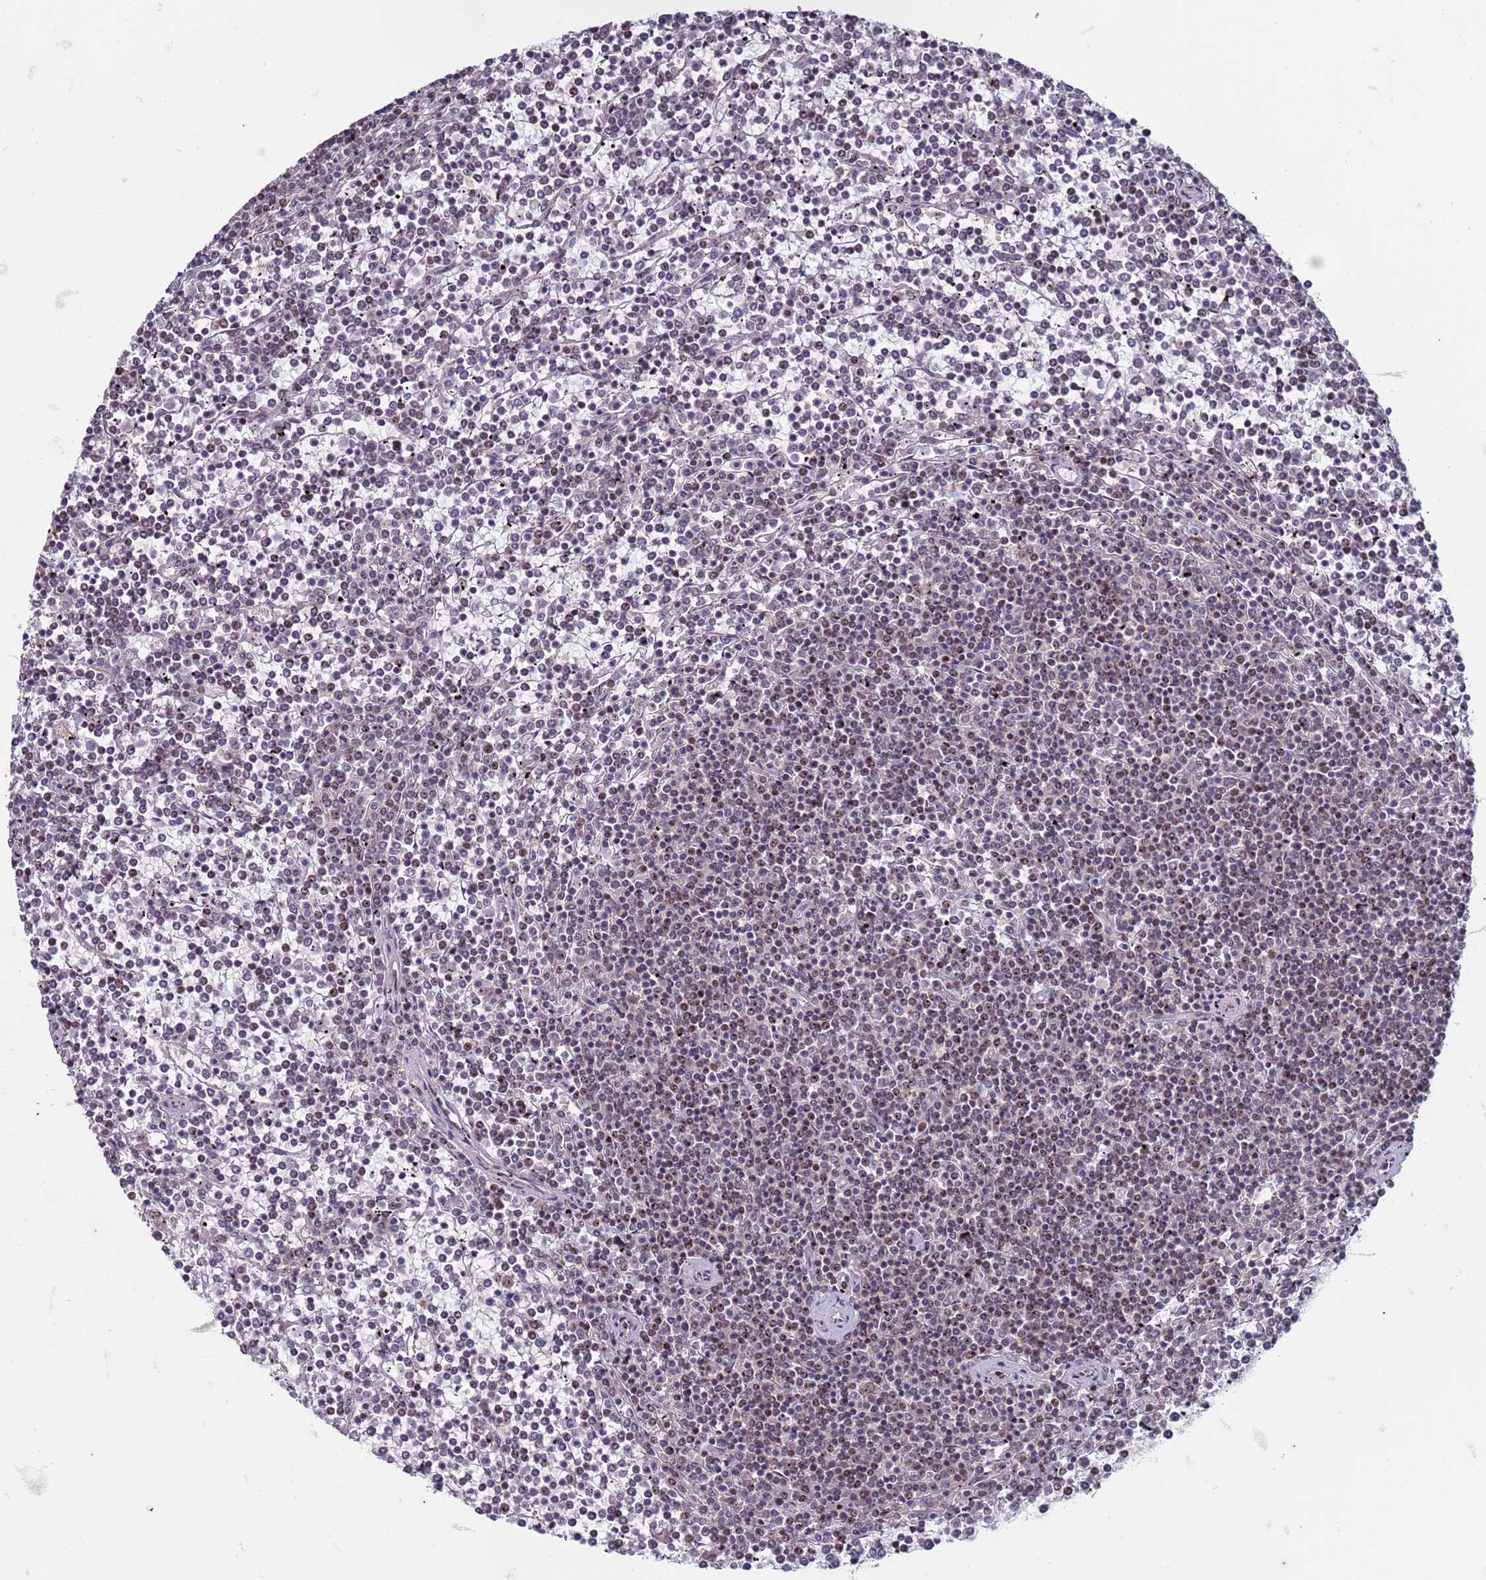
{"staining": {"intensity": "moderate", "quantity": "<25%", "location": "nuclear"}, "tissue": "lymphoma", "cell_type": "Tumor cells", "image_type": "cancer", "snomed": [{"axis": "morphology", "description": "Malignant lymphoma, non-Hodgkin's type, Low grade"}, {"axis": "topography", "description": "Spleen"}], "caption": "About <25% of tumor cells in human malignant lymphoma, non-Hodgkin's type (low-grade) display moderate nuclear protein positivity as visualized by brown immunohistochemical staining.", "gene": "TRMT6", "patient": {"sex": "female", "age": 19}}